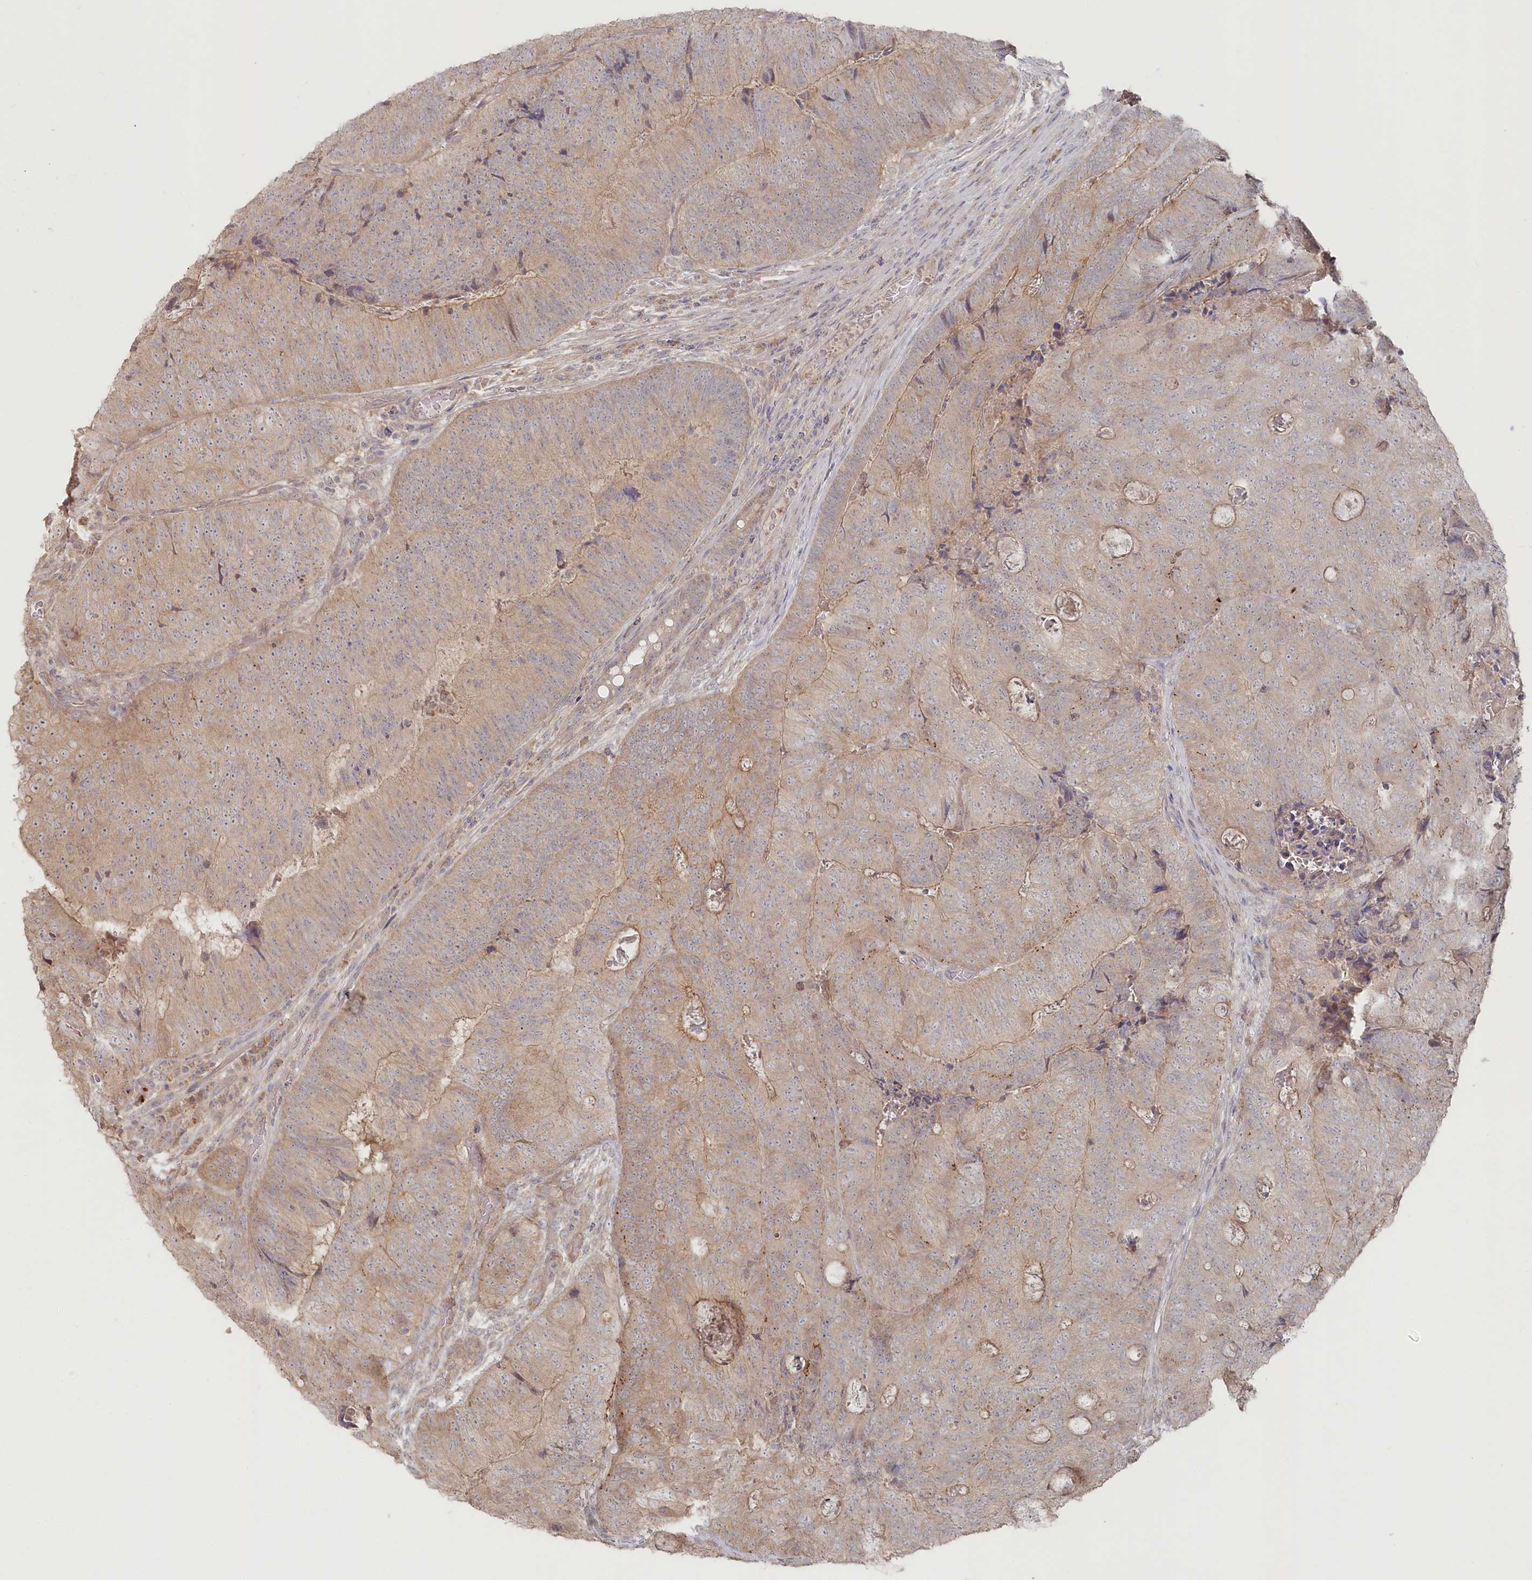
{"staining": {"intensity": "weak", "quantity": "25%-75%", "location": "cytoplasmic/membranous"}, "tissue": "colorectal cancer", "cell_type": "Tumor cells", "image_type": "cancer", "snomed": [{"axis": "morphology", "description": "Adenocarcinoma, NOS"}, {"axis": "topography", "description": "Colon"}], "caption": "A photomicrograph of human adenocarcinoma (colorectal) stained for a protein displays weak cytoplasmic/membranous brown staining in tumor cells. The protein is stained brown, and the nuclei are stained in blue (DAB (3,3'-diaminobenzidine) IHC with brightfield microscopy, high magnification).", "gene": "TGFBRAP1", "patient": {"sex": "female", "age": 67}}